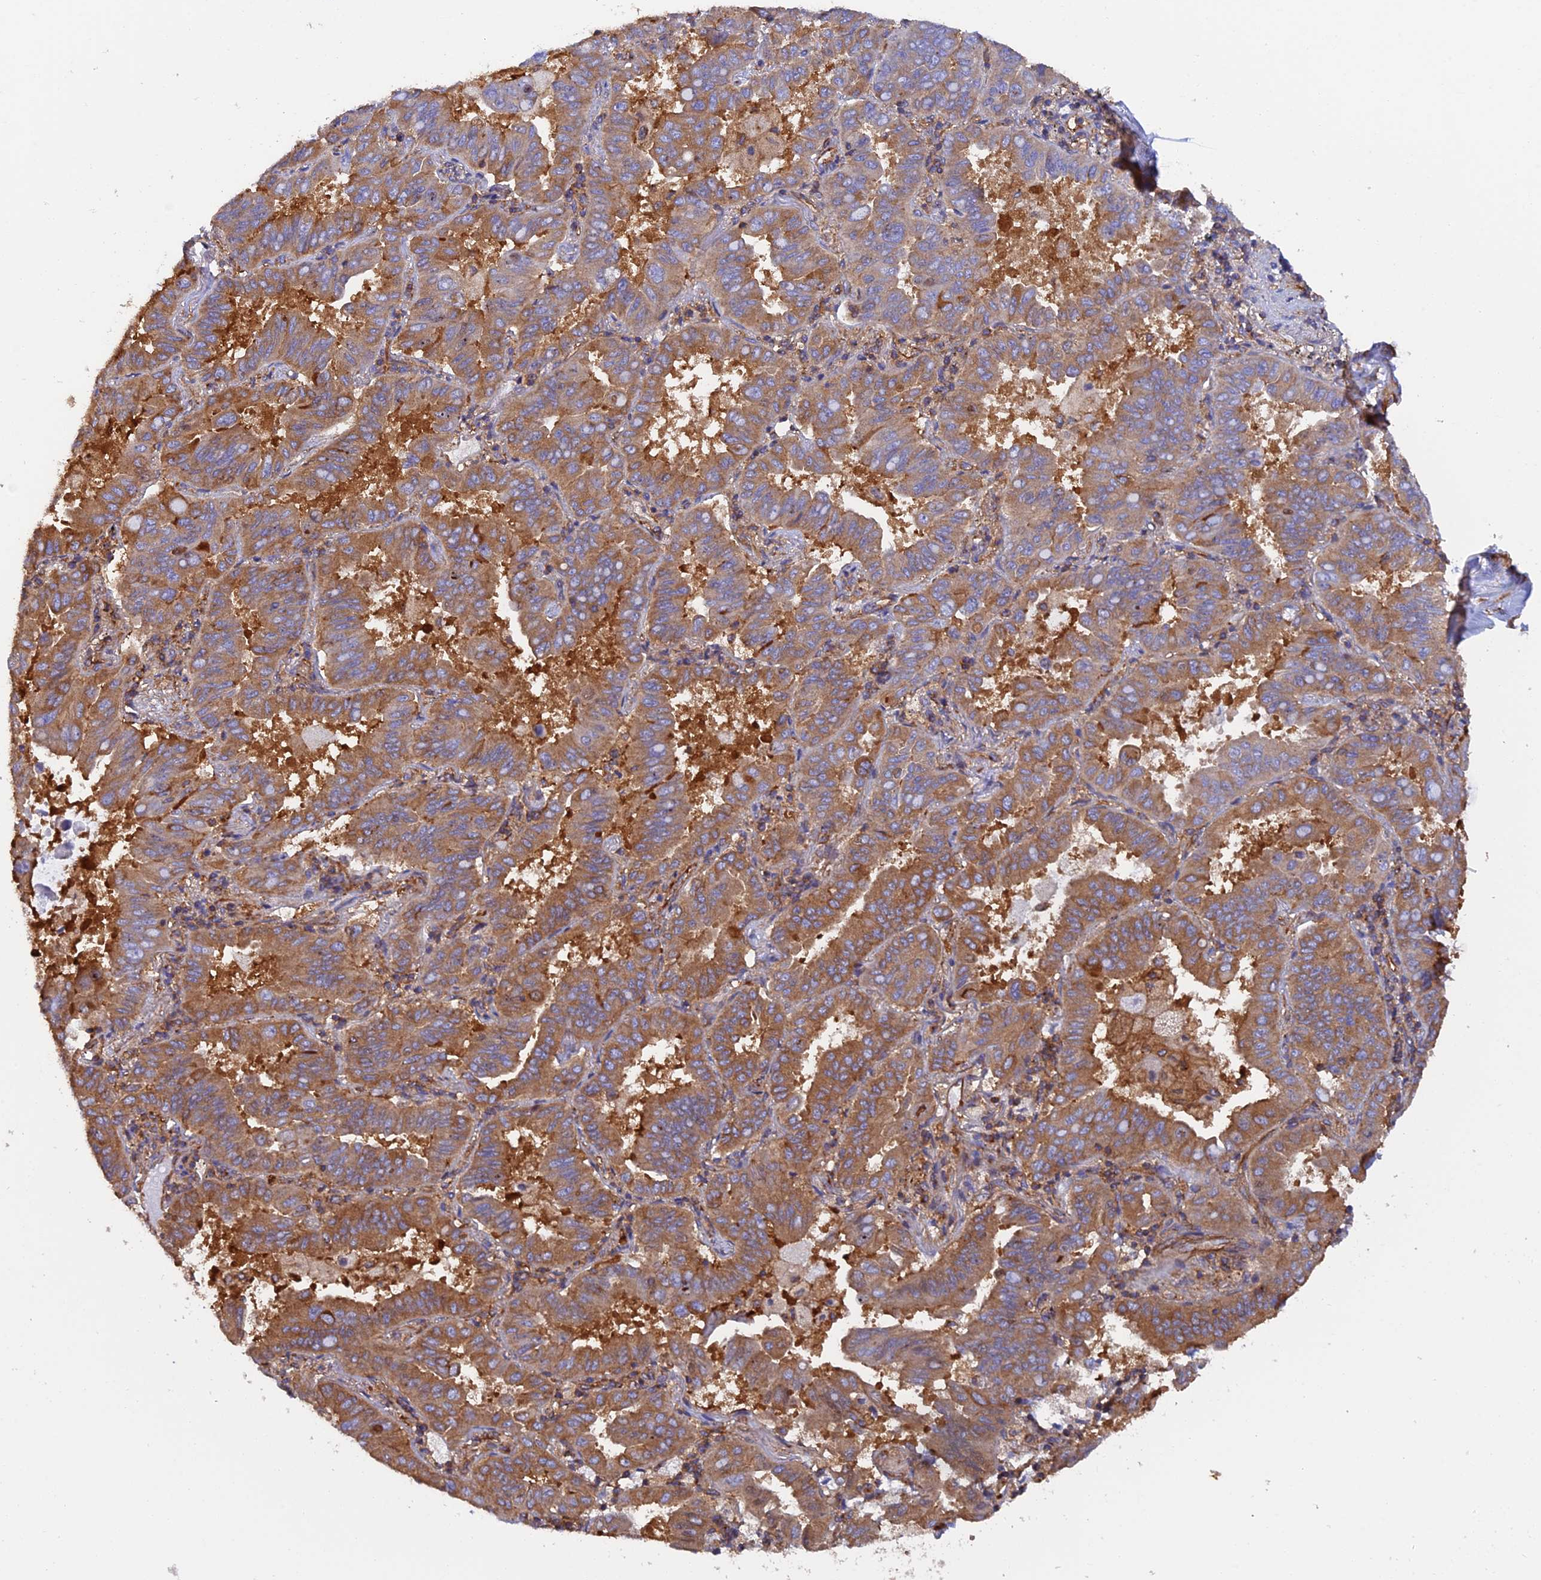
{"staining": {"intensity": "moderate", "quantity": ">75%", "location": "cytoplasmic/membranous"}, "tissue": "lung cancer", "cell_type": "Tumor cells", "image_type": "cancer", "snomed": [{"axis": "morphology", "description": "Adenocarcinoma, NOS"}, {"axis": "topography", "description": "Lung"}], "caption": "Adenocarcinoma (lung) stained with a protein marker exhibits moderate staining in tumor cells.", "gene": "DCTN2", "patient": {"sex": "male", "age": 64}}